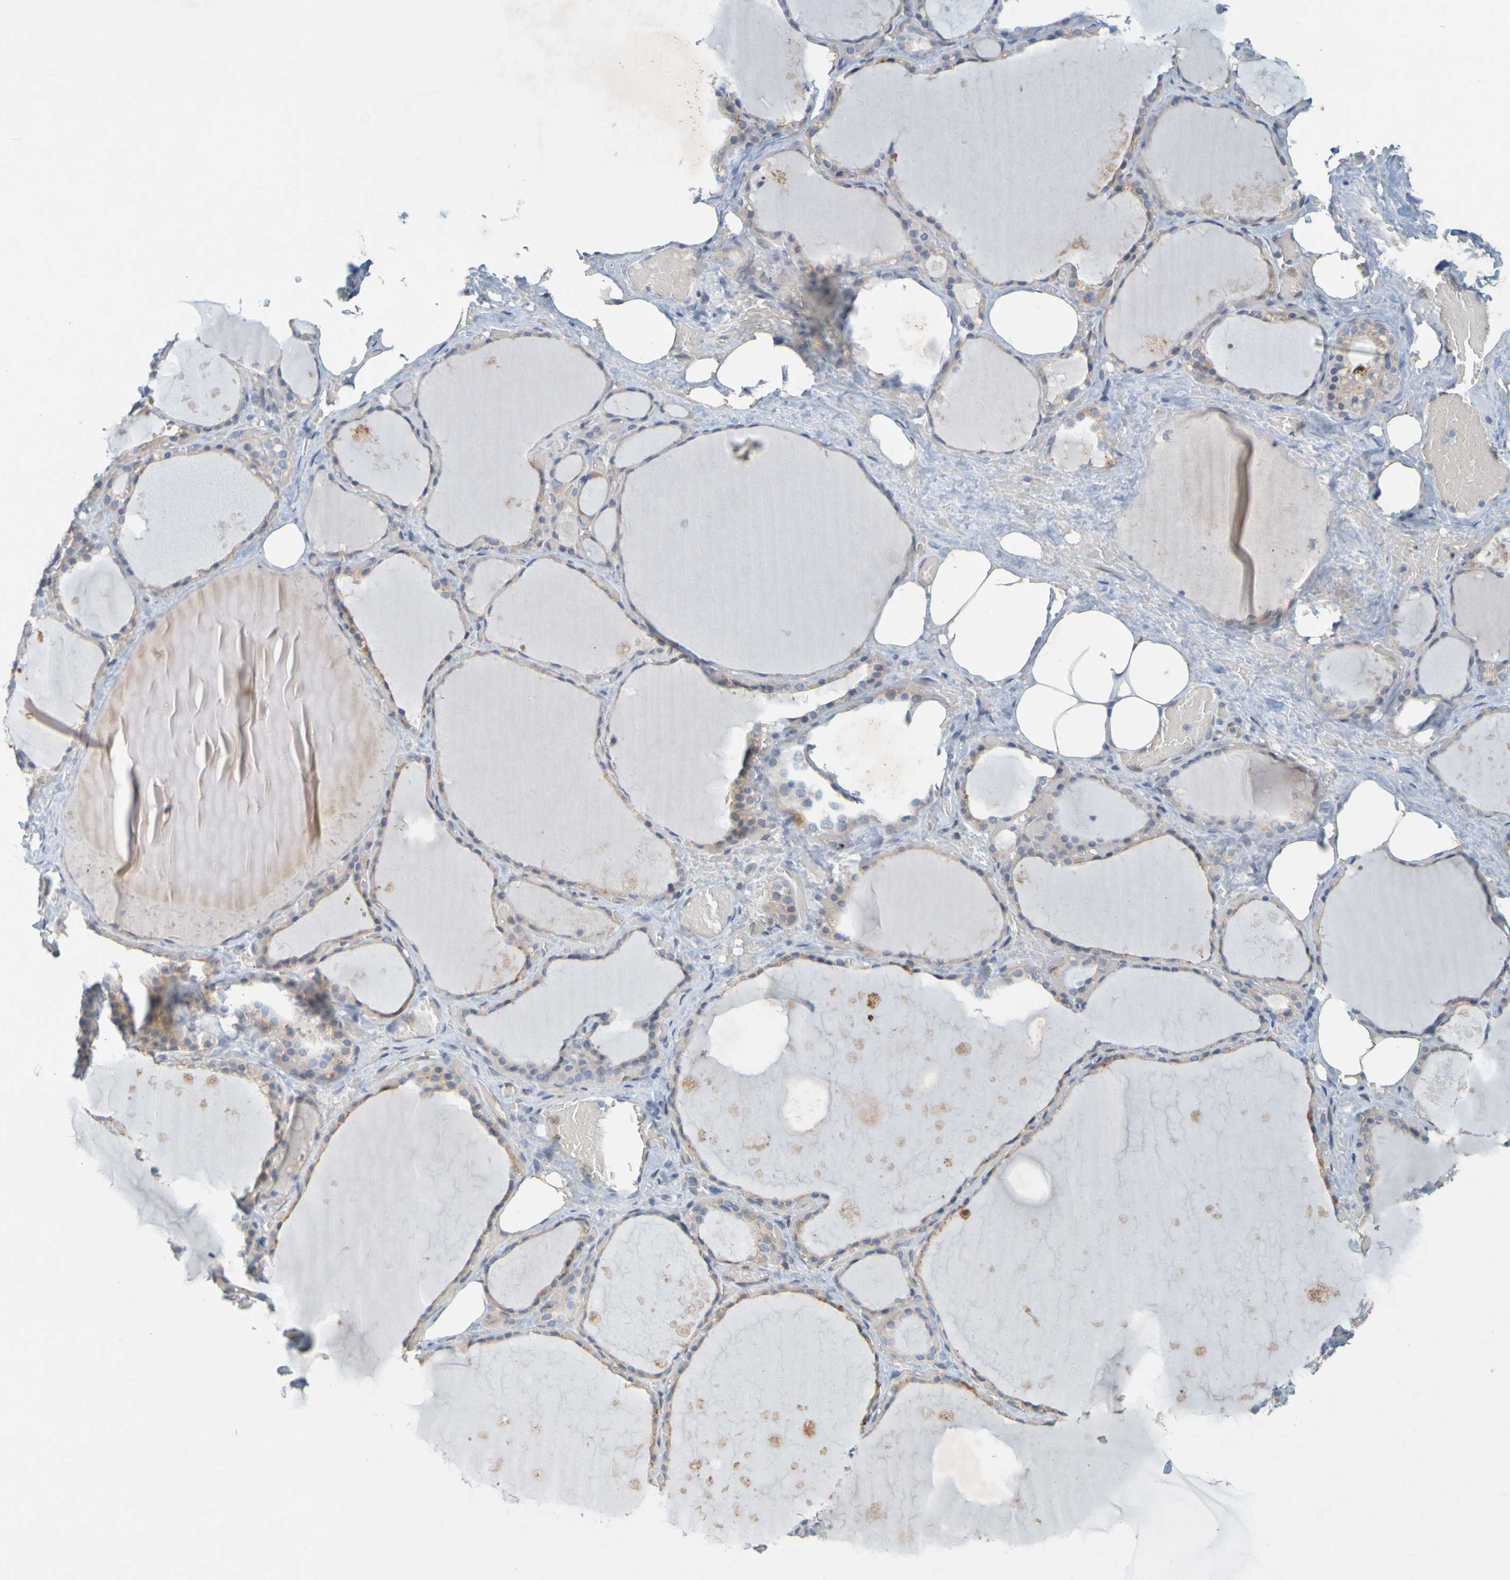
{"staining": {"intensity": "moderate", "quantity": ">75%", "location": "cytoplasmic/membranous"}, "tissue": "thyroid gland", "cell_type": "Glandular cells", "image_type": "normal", "snomed": [{"axis": "morphology", "description": "Normal tissue, NOS"}, {"axis": "topography", "description": "Thyroid gland"}], "caption": "High-power microscopy captured an immunohistochemistry (IHC) image of benign thyroid gland, revealing moderate cytoplasmic/membranous expression in about >75% of glandular cells.", "gene": "MAG", "patient": {"sex": "male", "age": 61}}